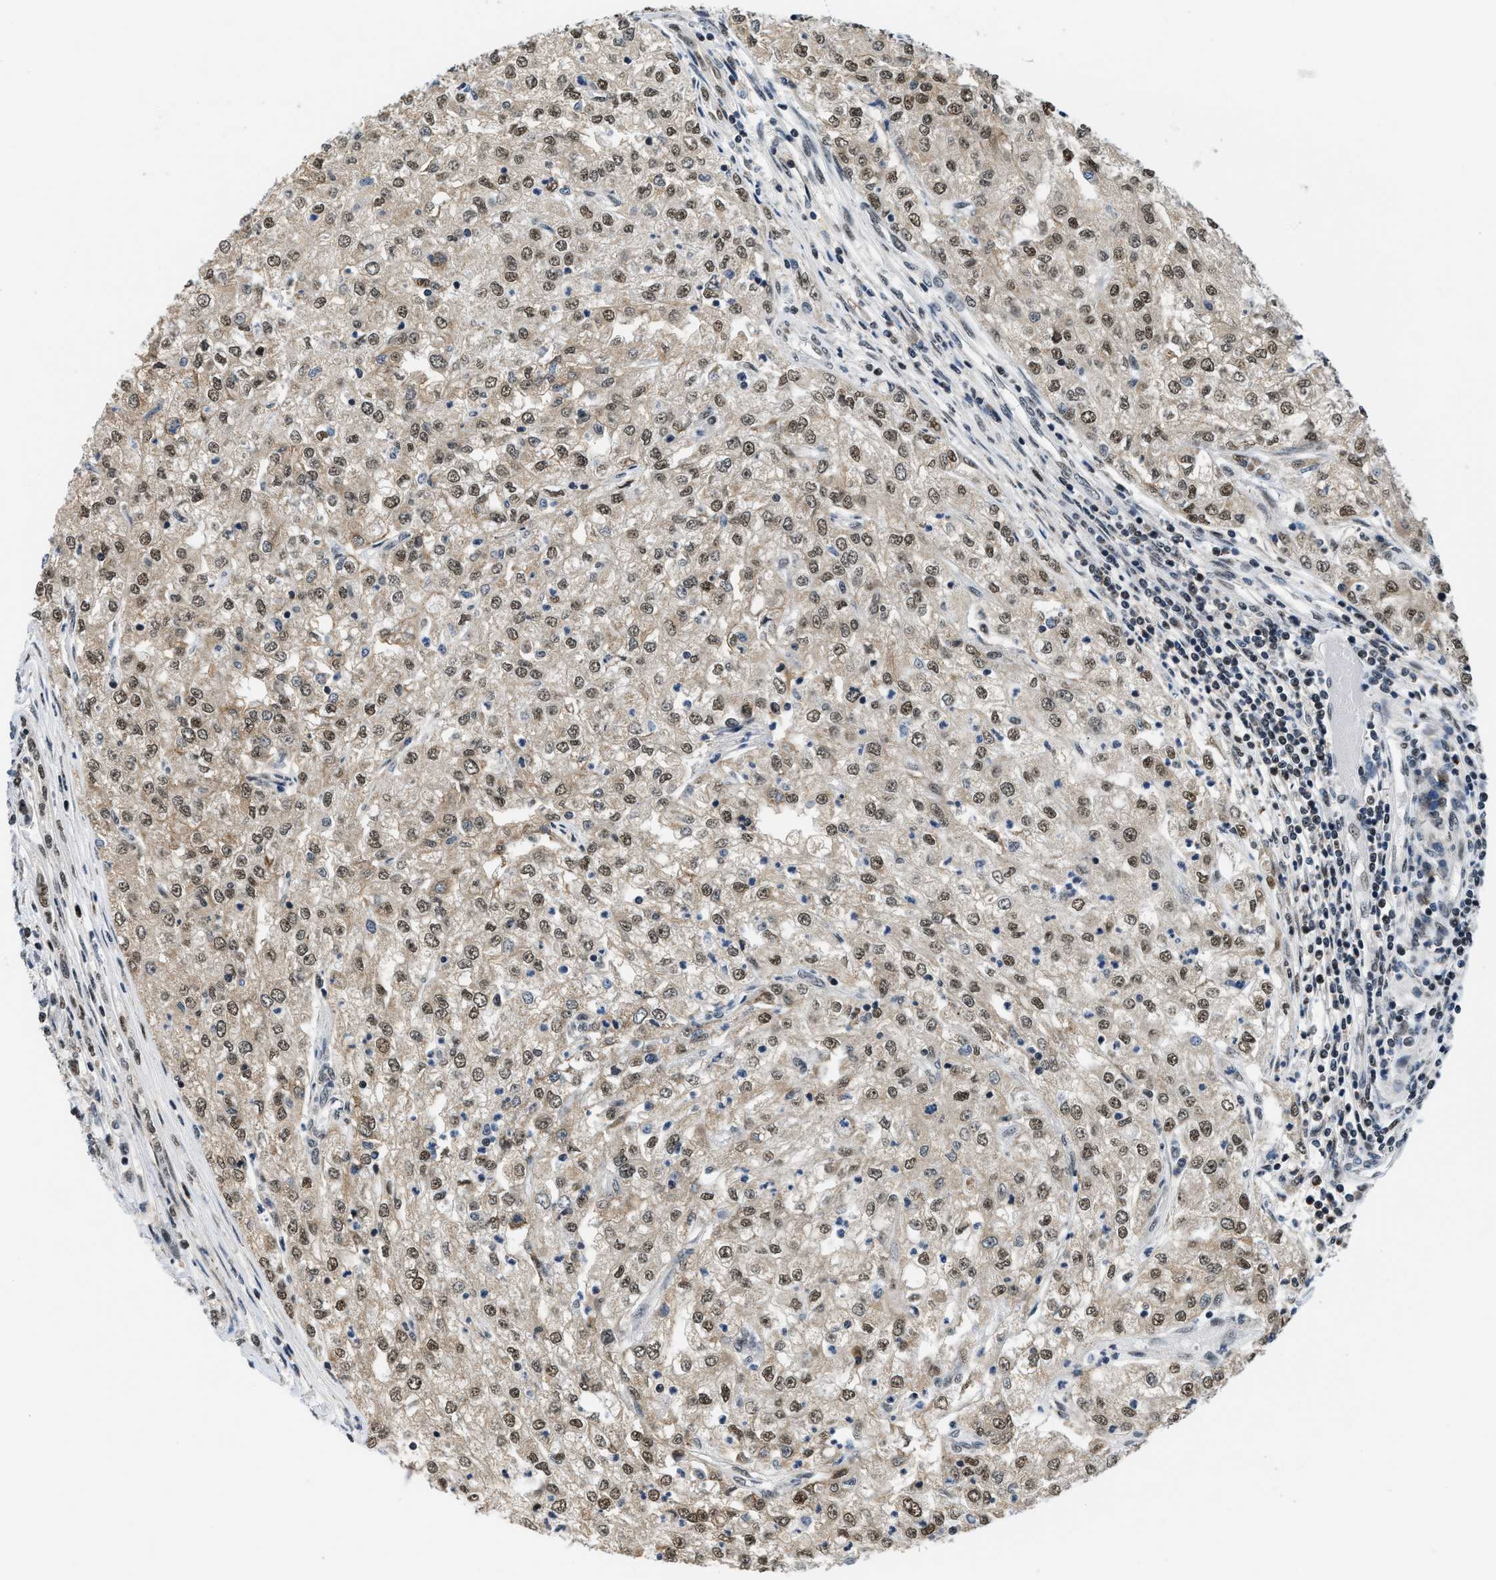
{"staining": {"intensity": "moderate", "quantity": ">75%", "location": "nuclear"}, "tissue": "renal cancer", "cell_type": "Tumor cells", "image_type": "cancer", "snomed": [{"axis": "morphology", "description": "Adenocarcinoma, NOS"}, {"axis": "topography", "description": "Kidney"}], "caption": "Adenocarcinoma (renal) was stained to show a protein in brown. There is medium levels of moderate nuclear expression in about >75% of tumor cells.", "gene": "KDM3B", "patient": {"sex": "female", "age": 54}}